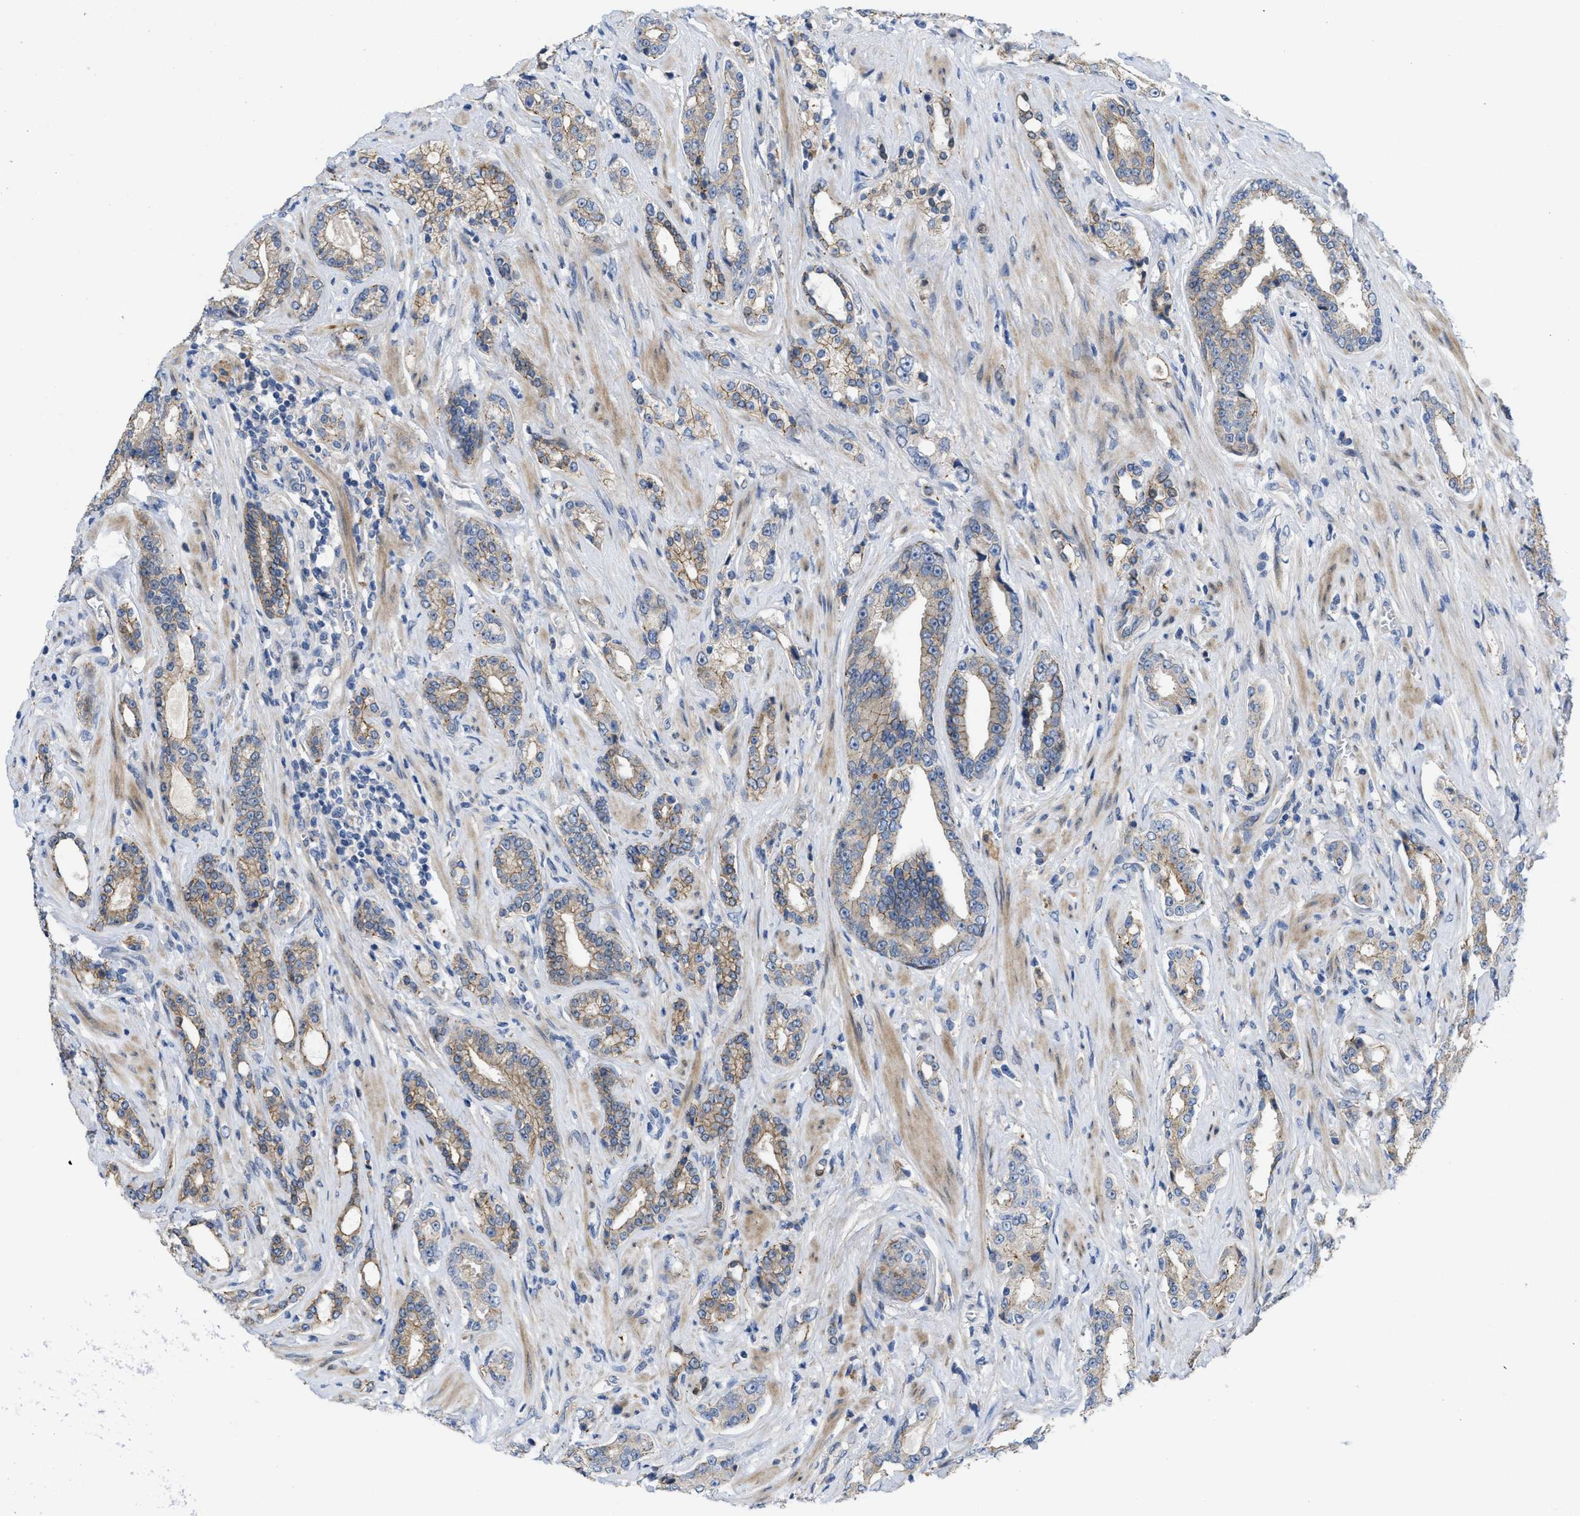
{"staining": {"intensity": "weak", "quantity": ">75%", "location": "cytoplasmic/membranous"}, "tissue": "prostate cancer", "cell_type": "Tumor cells", "image_type": "cancer", "snomed": [{"axis": "morphology", "description": "Adenocarcinoma, High grade"}, {"axis": "topography", "description": "Prostate"}], "caption": "A brown stain labels weak cytoplasmic/membranous positivity of a protein in human prostate adenocarcinoma (high-grade) tumor cells.", "gene": "CDPF1", "patient": {"sex": "male", "age": 71}}